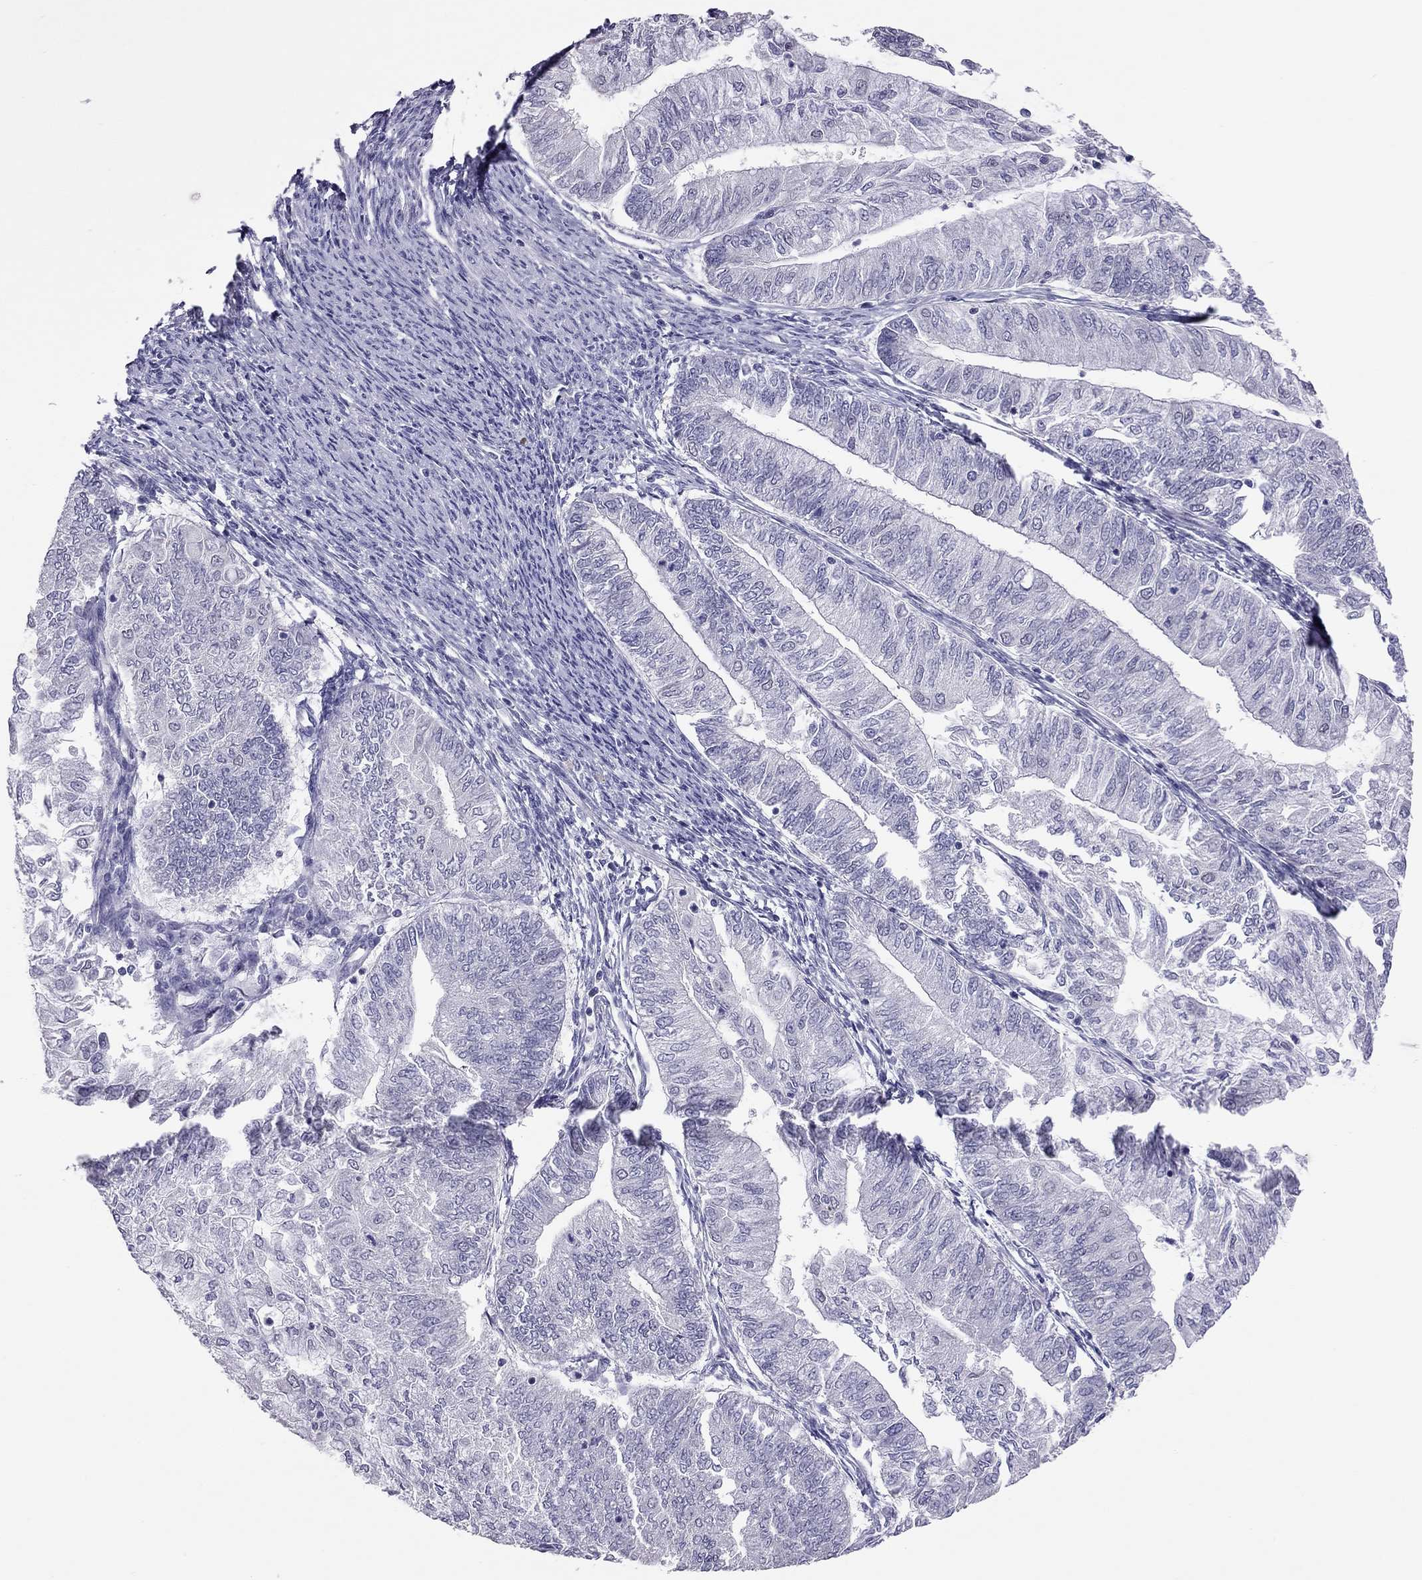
{"staining": {"intensity": "negative", "quantity": "none", "location": "none"}, "tissue": "endometrial cancer", "cell_type": "Tumor cells", "image_type": "cancer", "snomed": [{"axis": "morphology", "description": "Adenocarcinoma, NOS"}, {"axis": "topography", "description": "Endometrium"}], "caption": "The photomicrograph reveals no staining of tumor cells in adenocarcinoma (endometrial).", "gene": "HSF2BP", "patient": {"sex": "female", "age": 59}}